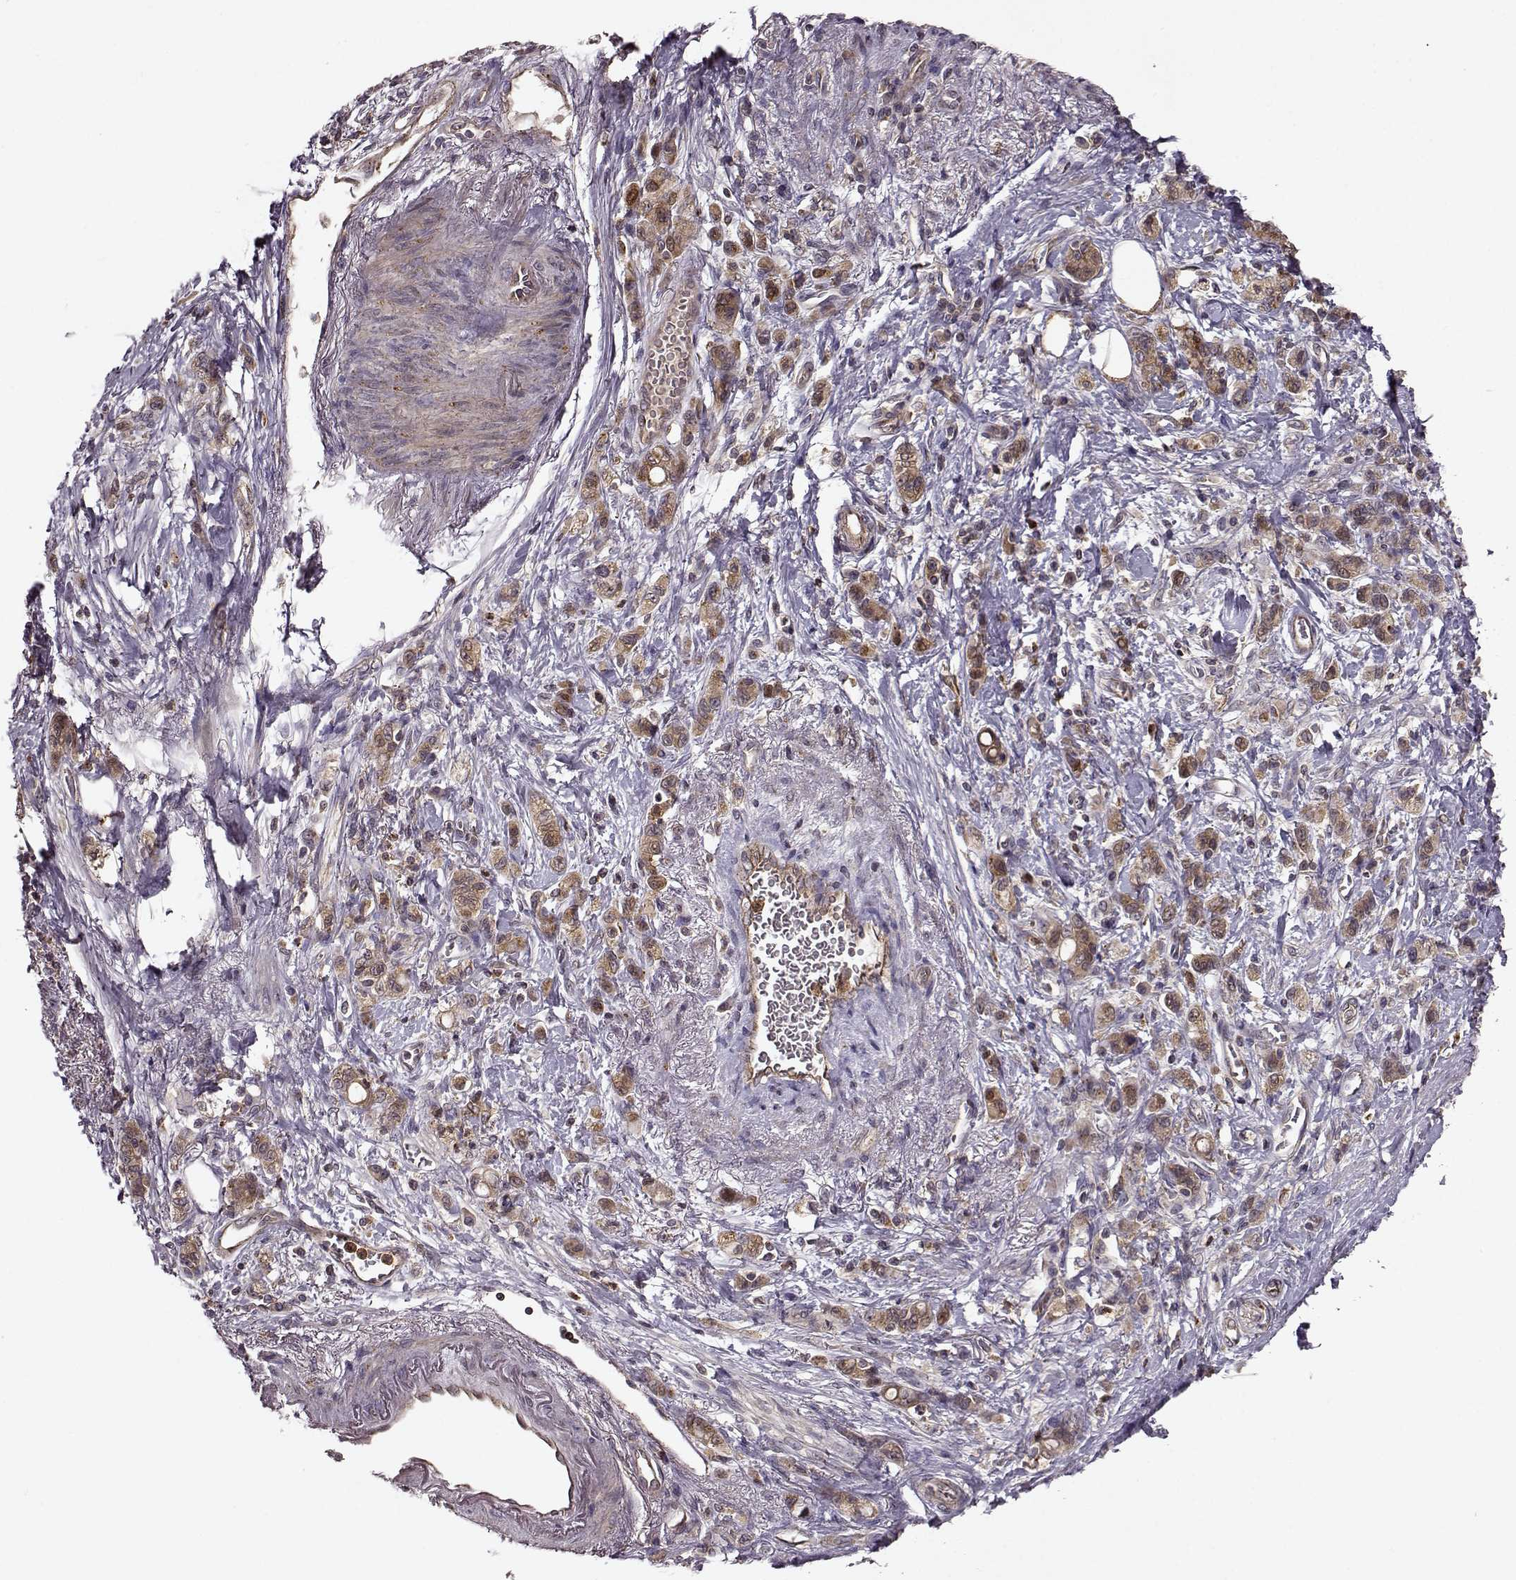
{"staining": {"intensity": "moderate", "quantity": ">75%", "location": "cytoplasmic/membranous"}, "tissue": "stomach cancer", "cell_type": "Tumor cells", "image_type": "cancer", "snomed": [{"axis": "morphology", "description": "Adenocarcinoma, NOS"}, {"axis": "topography", "description": "Stomach"}], "caption": "High-power microscopy captured an immunohistochemistry histopathology image of stomach cancer (adenocarcinoma), revealing moderate cytoplasmic/membranous staining in about >75% of tumor cells. (DAB = brown stain, brightfield microscopy at high magnification).", "gene": "IFRD2", "patient": {"sex": "male", "age": 77}}